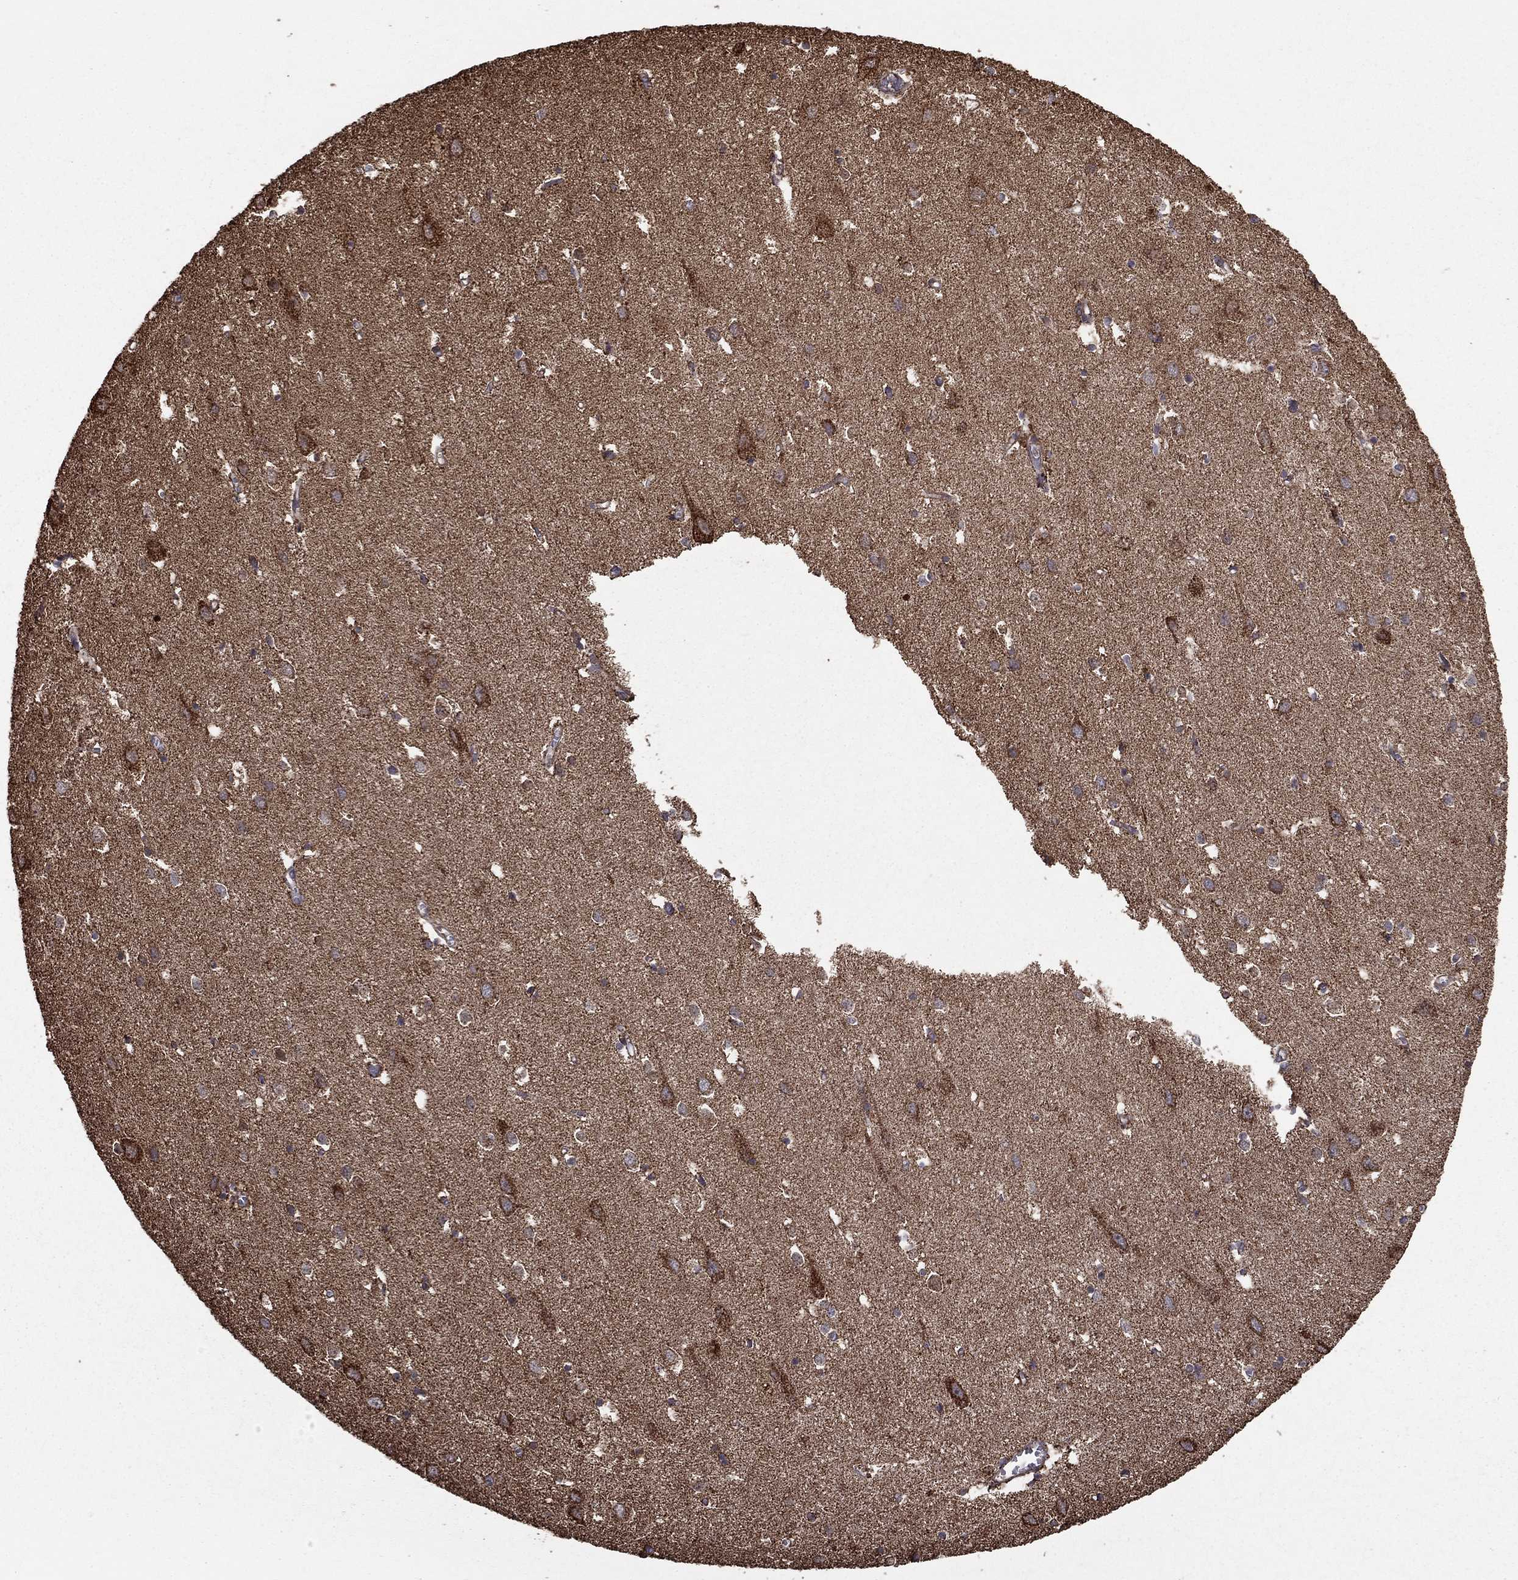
{"staining": {"intensity": "negative", "quantity": "none", "location": "none"}, "tissue": "cerebral cortex", "cell_type": "Endothelial cells", "image_type": "normal", "snomed": [{"axis": "morphology", "description": "Normal tissue, NOS"}, {"axis": "topography", "description": "Cerebral cortex"}], "caption": "A histopathology image of cerebral cortex stained for a protein reveals no brown staining in endothelial cells. (DAB immunohistochemistry (IHC) with hematoxylin counter stain).", "gene": "ACOT13", "patient": {"sex": "male", "age": 70}}